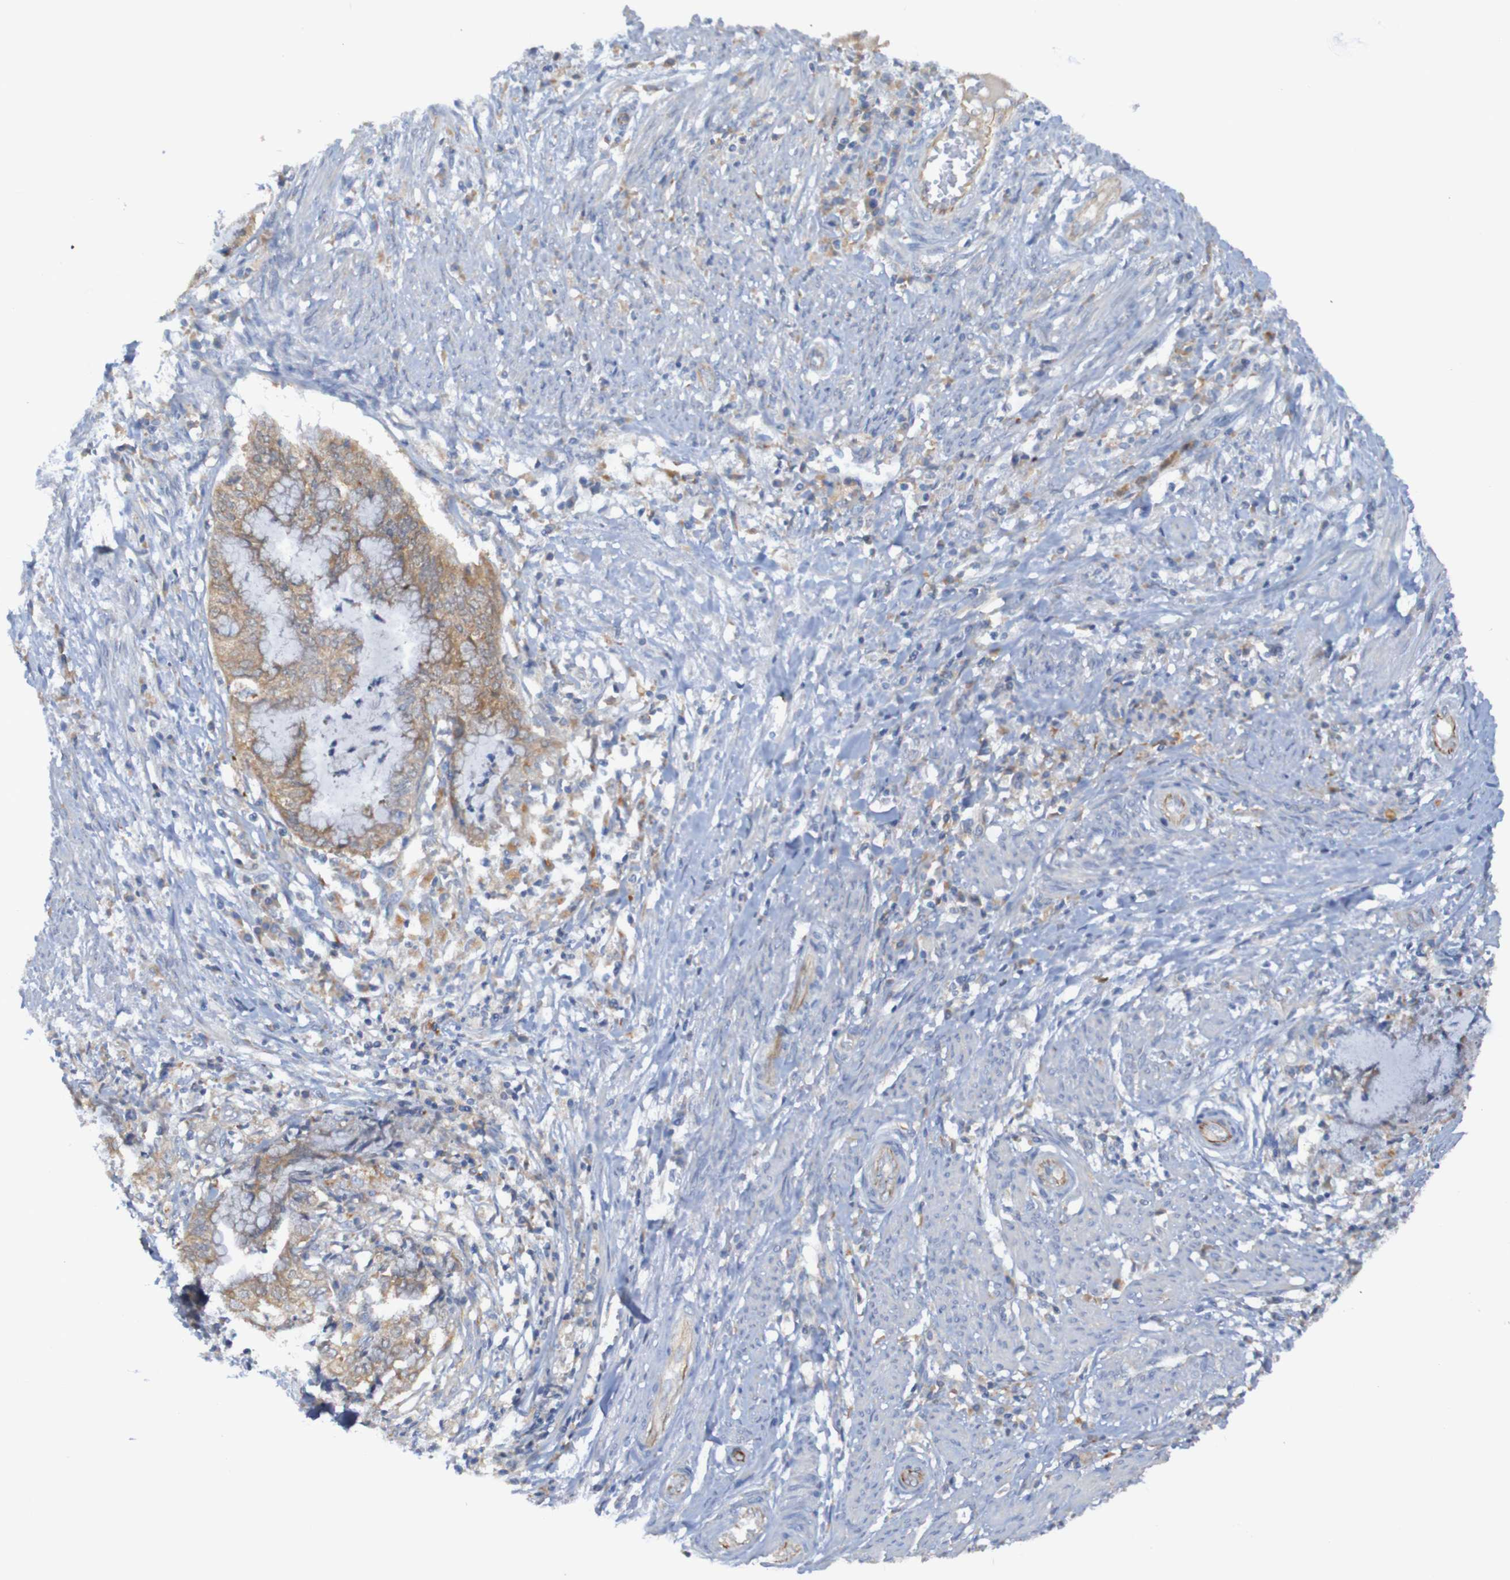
{"staining": {"intensity": "weak", "quantity": ">75%", "location": "cytoplasmic/membranous"}, "tissue": "endometrial cancer", "cell_type": "Tumor cells", "image_type": "cancer", "snomed": [{"axis": "morphology", "description": "Necrosis, NOS"}, {"axis": "morphology", "description": "Adenocarcinoma, NOS"}, {"axis": "topography", "description": "Endometrium"}], "caption": "Protein expression analysis of endometrial cancer (adenocarcinoma) displays weak cytoplasmic/membranous positivity in about >75% of tumor cells.", "gene": "ARHGEF16", "patient": {"sex": "female", "age": 79}}